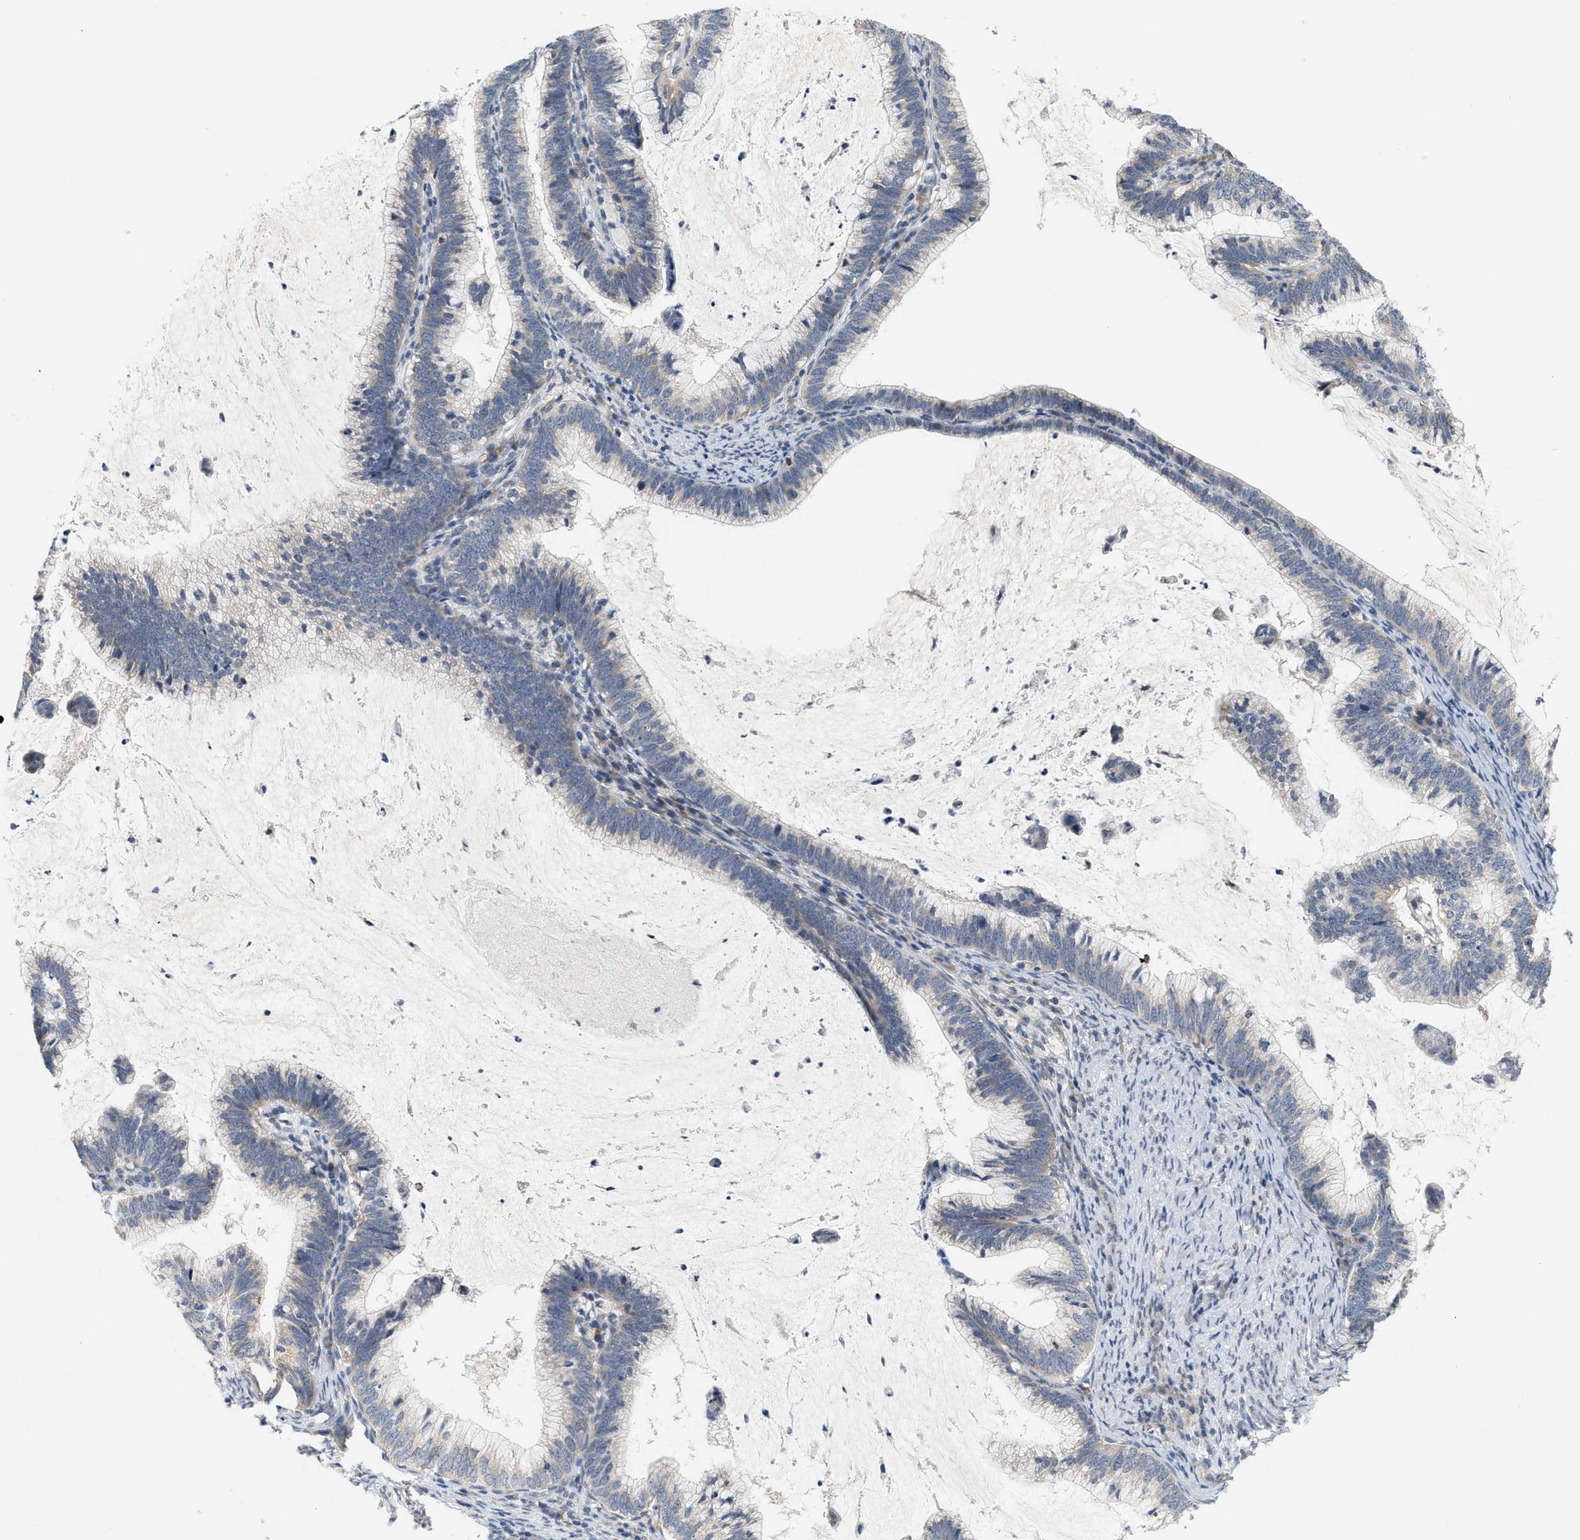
{"staining": {"intensity": "negative", "quantity": "none", "location": "none"}, "tissue": "cervical cancer", "cell_type": "Tumor cells", "image_type": "cancer", "snomed": [{"axis": "morphology", "description": "Adenocarcinoma, NOS"}, {"axis": "topography", "description": "Cervix"}], "caption": "This image is of cervical cancer (adenocarcinoma) stained with immunohistochemistry (IHC) to label a protein in brown with the nuclei are counter-stained blue. There is no expression in tumor cells.", "gene": "GIGYF1", "patient": {"sex": "female", "age": 36}}